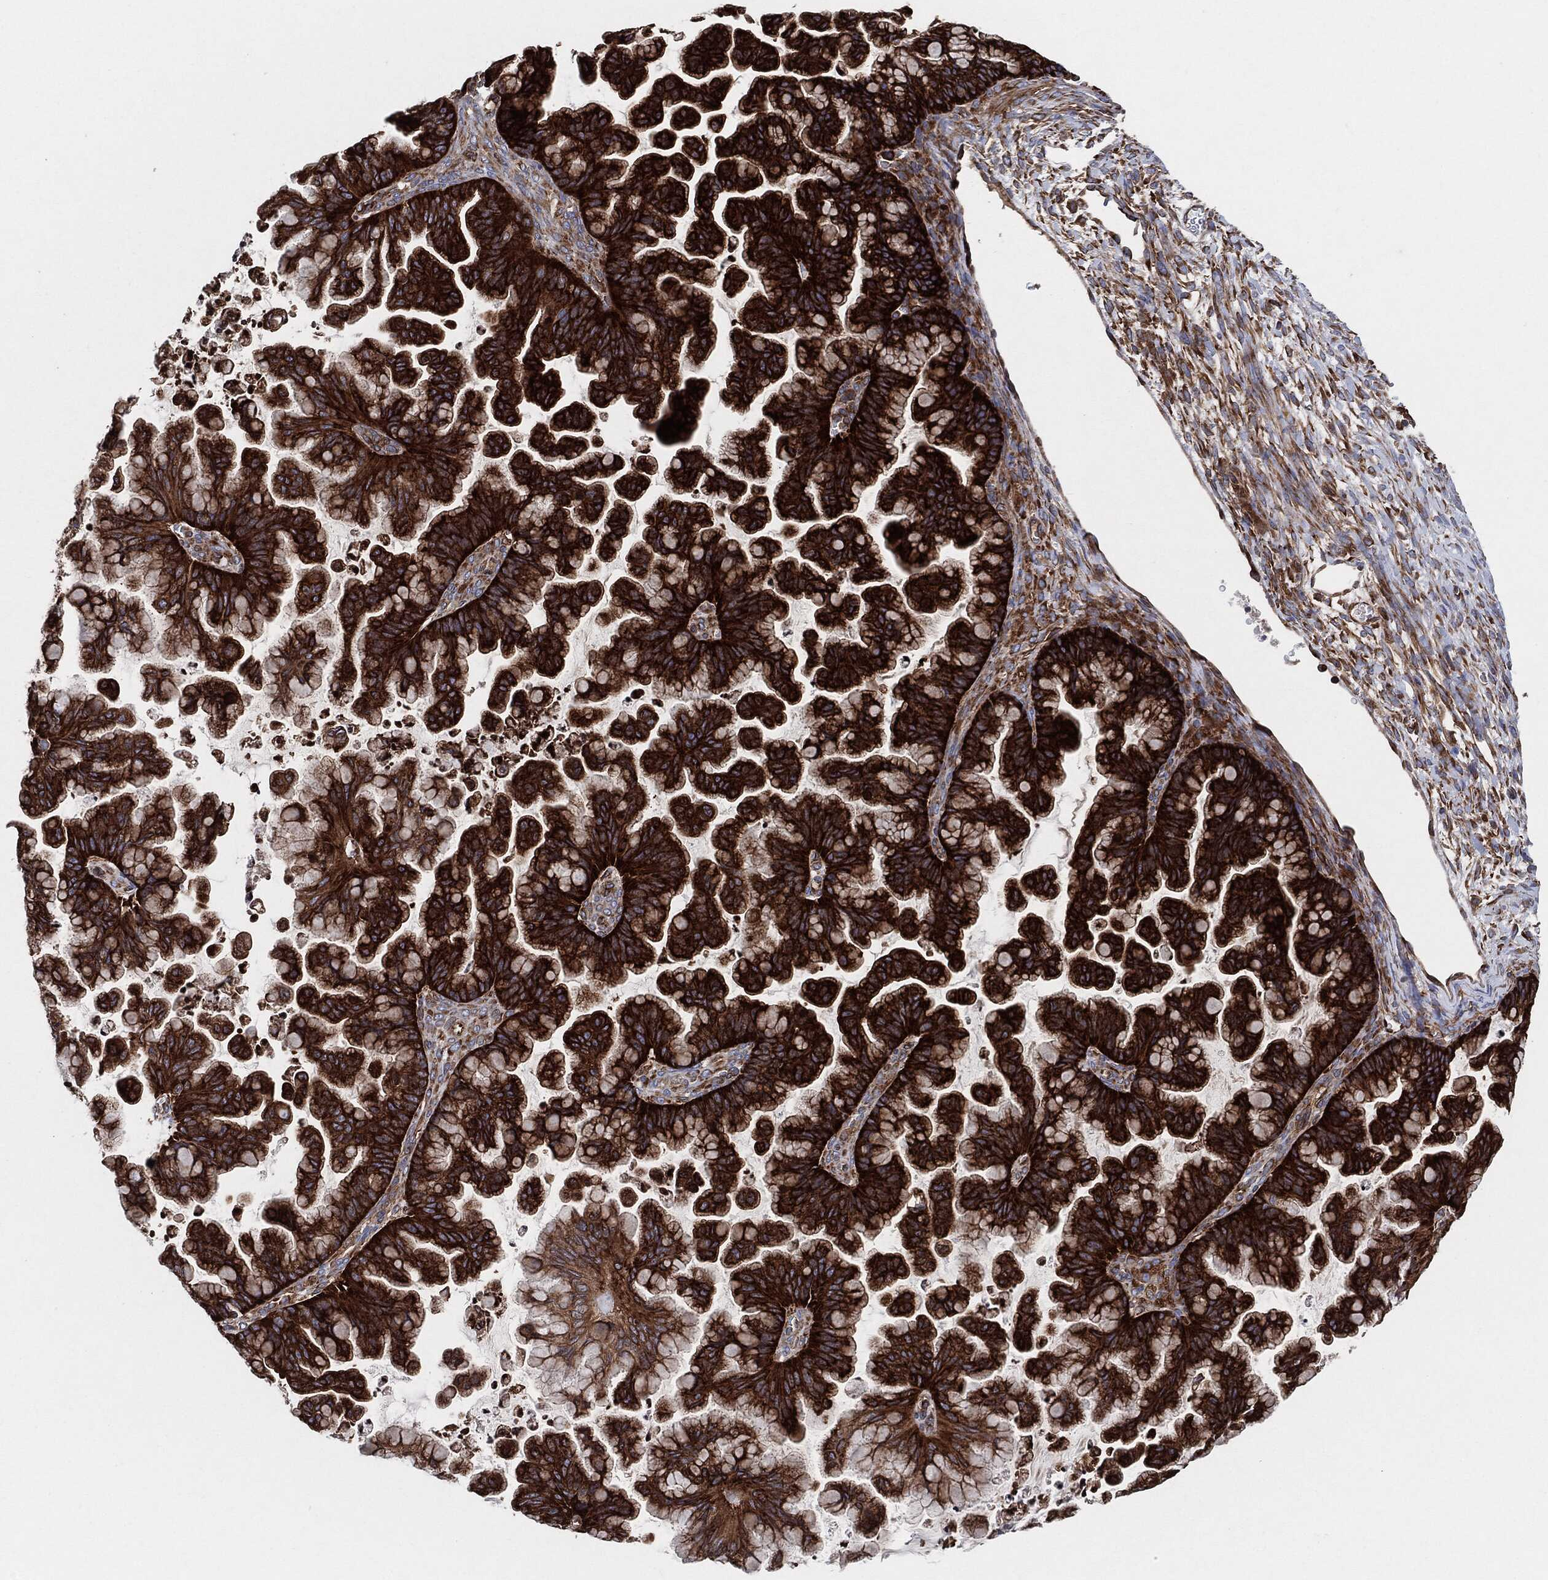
{"staining": {"intensity": "strong", "quantity": ">75%", "location": "cytoplasmic/membranous"}, "tissue": "ovarian cancer", "cell_type": "Tumor cells", "image_type": "cancer", "snomed": [{"axis": "morphology", "description": "Cystadenocarcinoma, mucinous, NOS"}, {"axis": "topography", "description": "Ovary"}], "caption": "Immunohistochemistry photomicrograph of neoplastic tissue: mucinous cystadenocarcinoma (ovarian) stained using IHC displays high levels of strong protein expression localized specifically in the cytoplasmic/membranous of tumor cells, appearing as a cytoplasmic/membranous brown color.", "gene": "EIF2S2", "patient": {"sex": "female", "age": 67}}